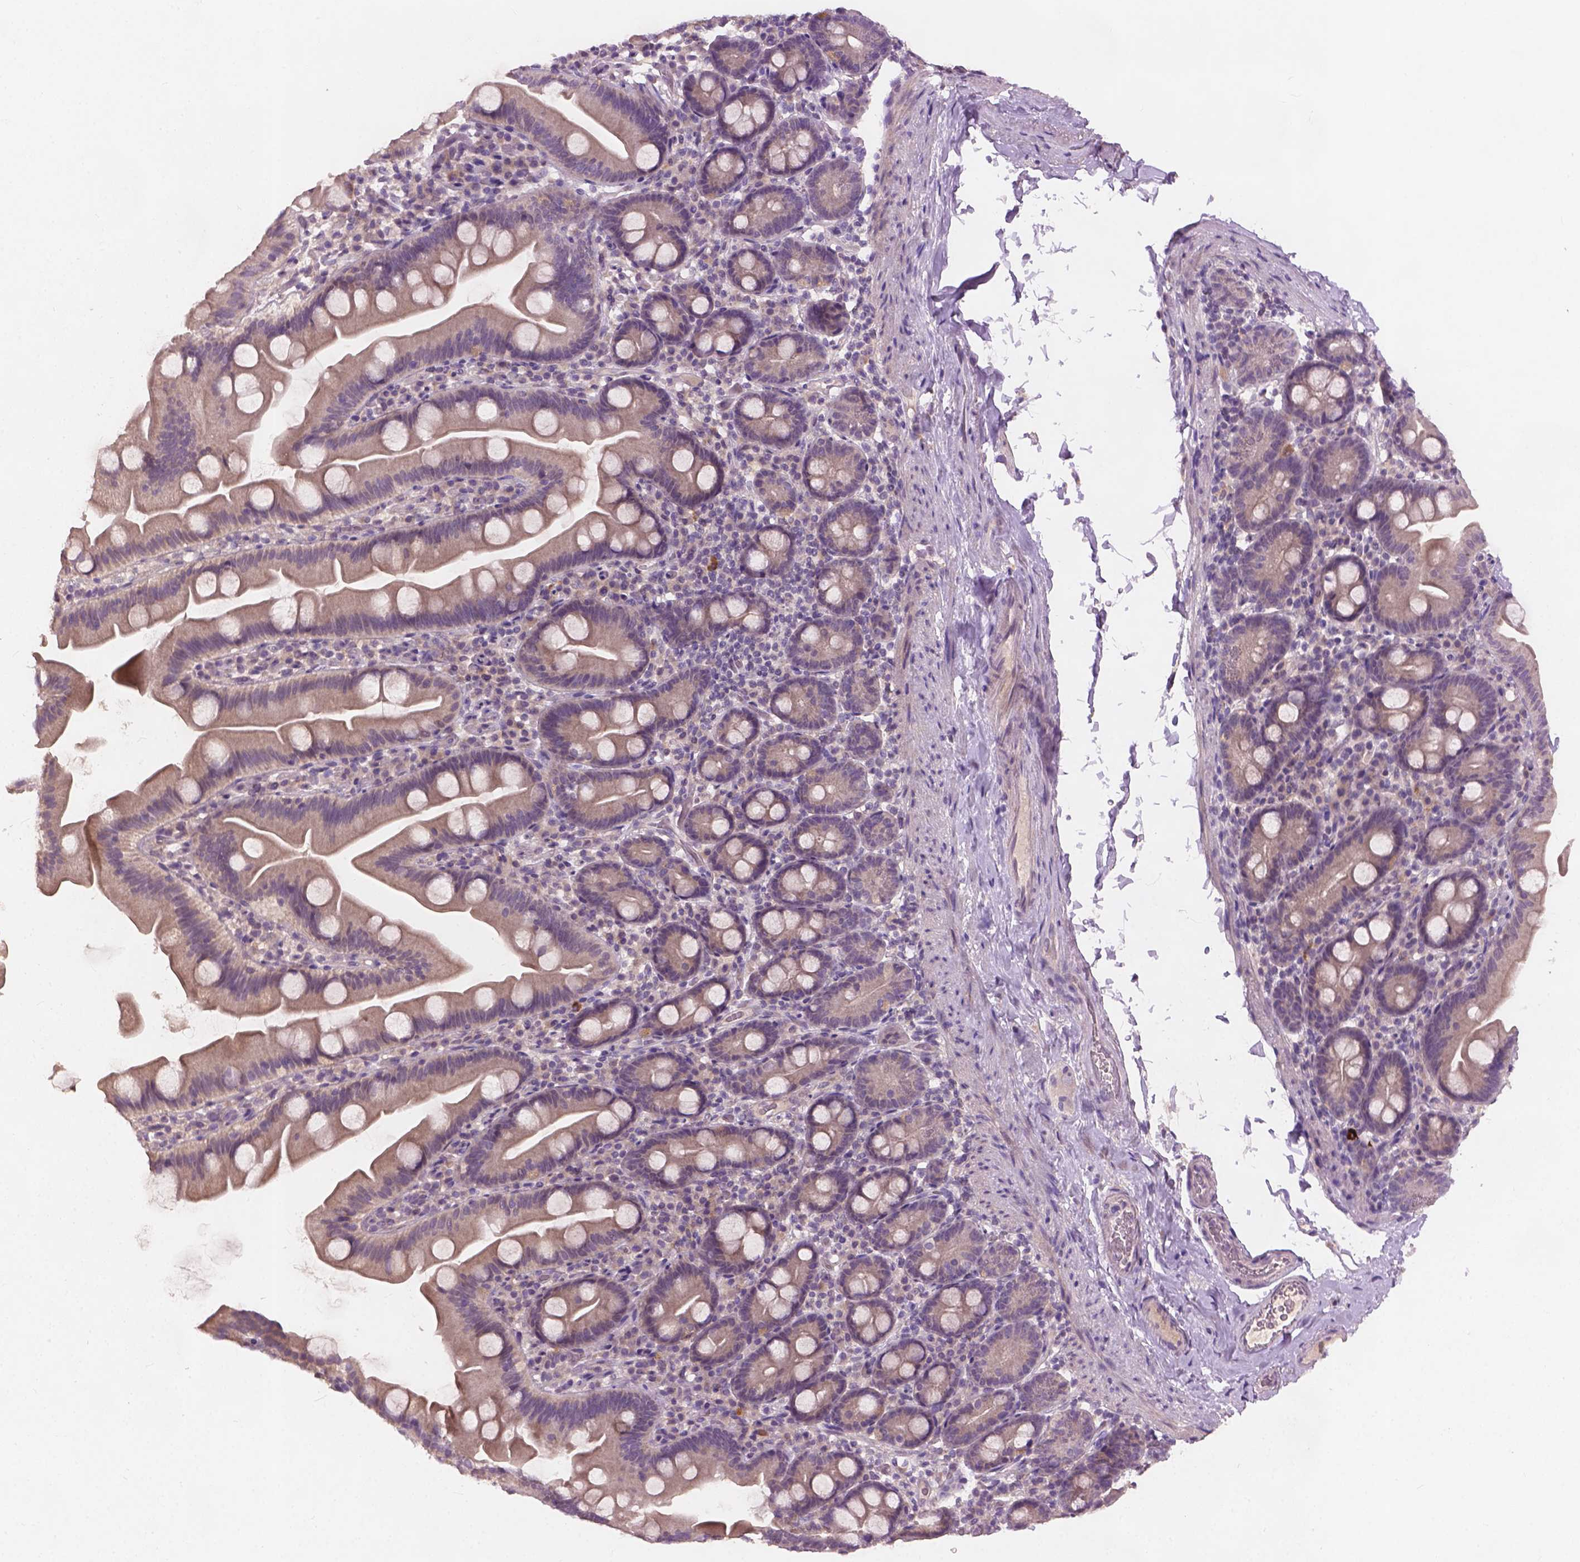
{"staining": {"intensity": "weak", "quantity": ">75%", "location": "cytoplasmic/membranous"}, "tissue": "small intestine", "cell_type": "Glandular cells", "image_type": "normal", "snomed": [{"axis": "morphology", "description": "Normal tissue, NOS"}, {"axis": "topography", "description": "Small intestine"}], "caption": "Protein staining of unremarkable small intestine reveals weak cytoplasmic/membranous expression in approximately >75% of glandular cells.", "gene": "KRT17", "patient": {"sex": "female", "age": 68}}